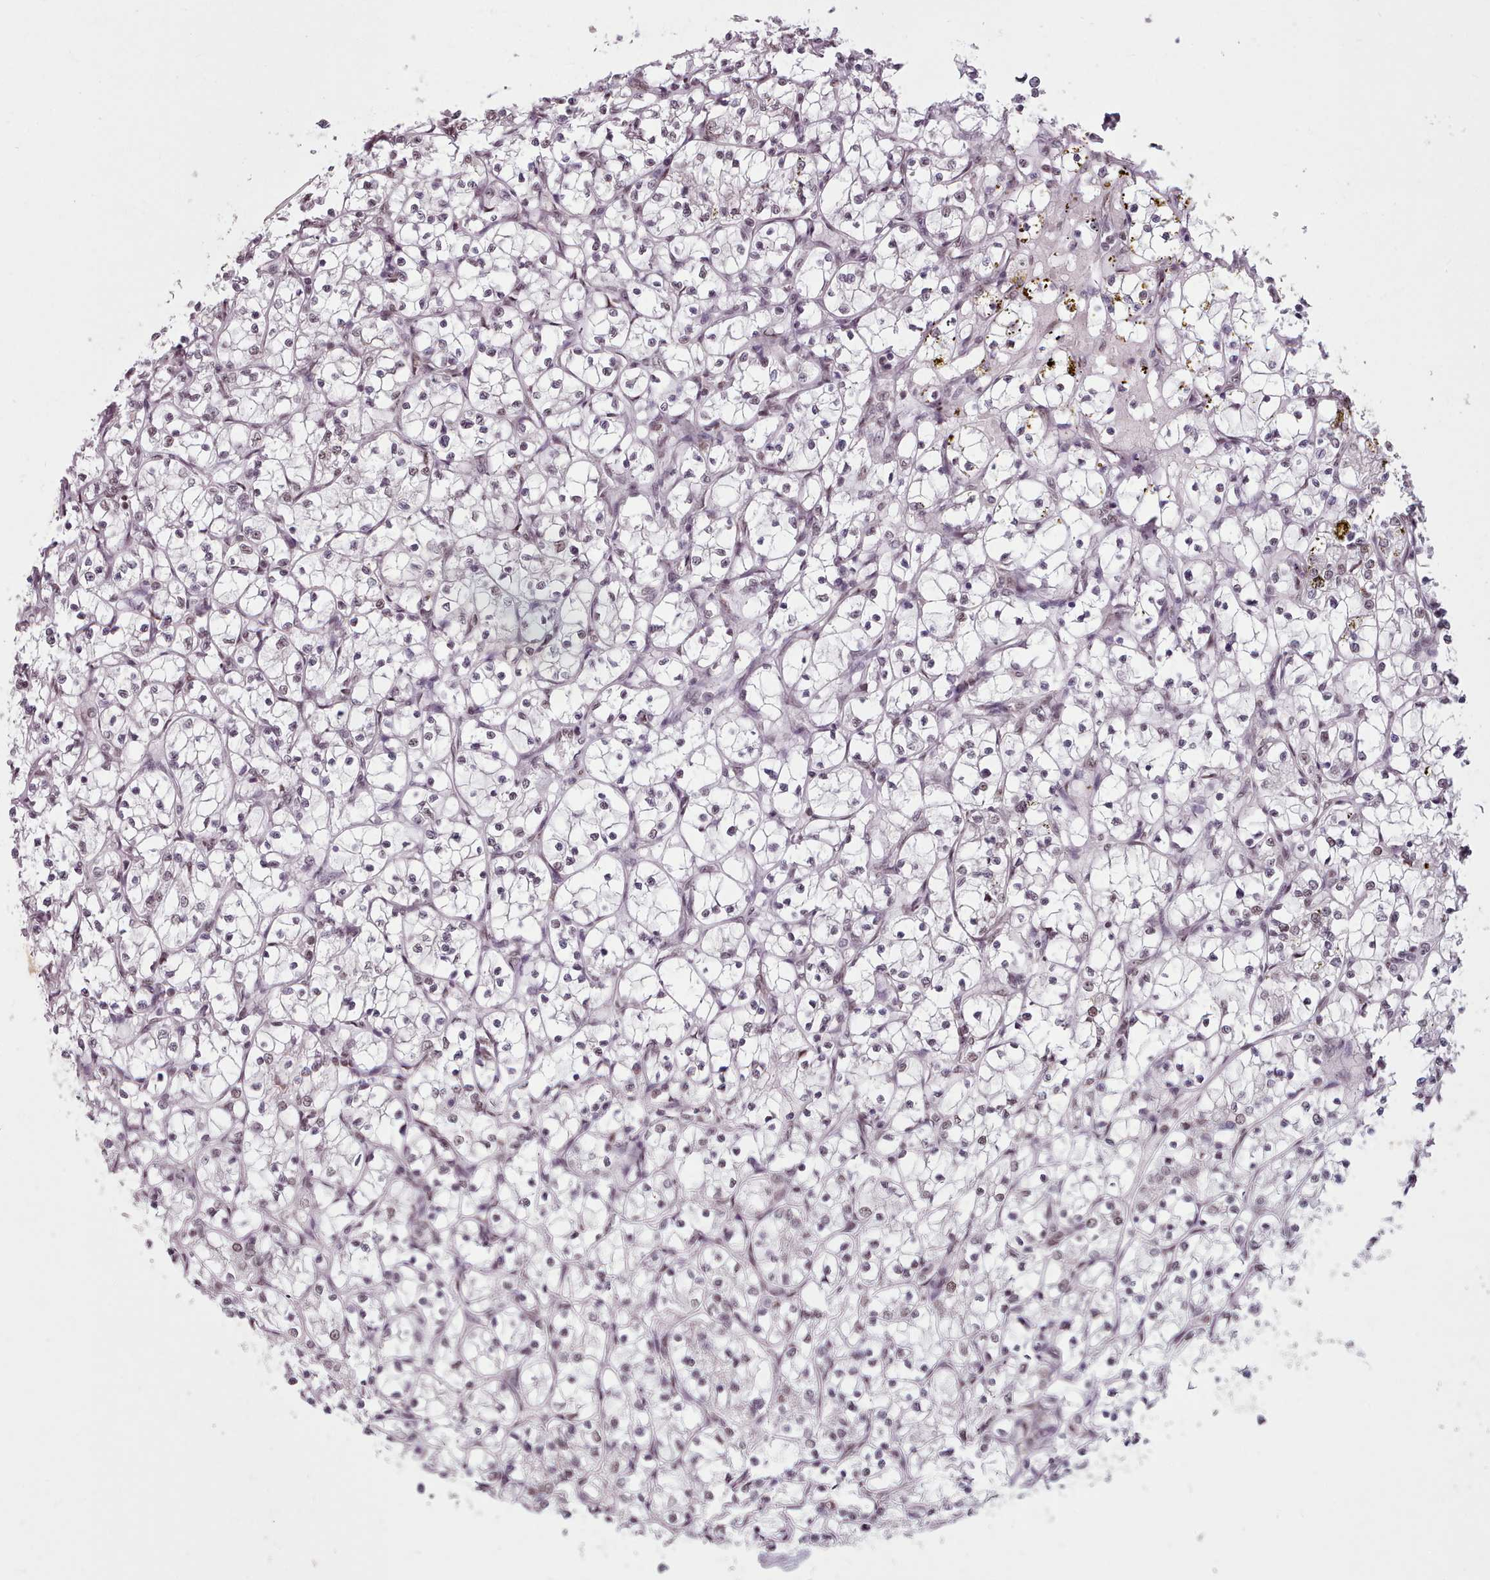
{"staining": {"intensity": "weak", "quantity": ">75%", "location": "nuclear"}, "tissue": "renal cancer", "cell_type": "Tumor cells", "image_type": "cancer", "snomed": [{"axis": "morphology", "description": "Adenocarcinoma, NOS"}, {"axis": "topography", "description": "Kidney"}], "caption": "Human renal cancer (adenocarcinoma) stained with a protein marker demonstrates weak staining in tumor cells.", "gene": "SRRM1", "patient": {"sex": "female", "age": 69}}